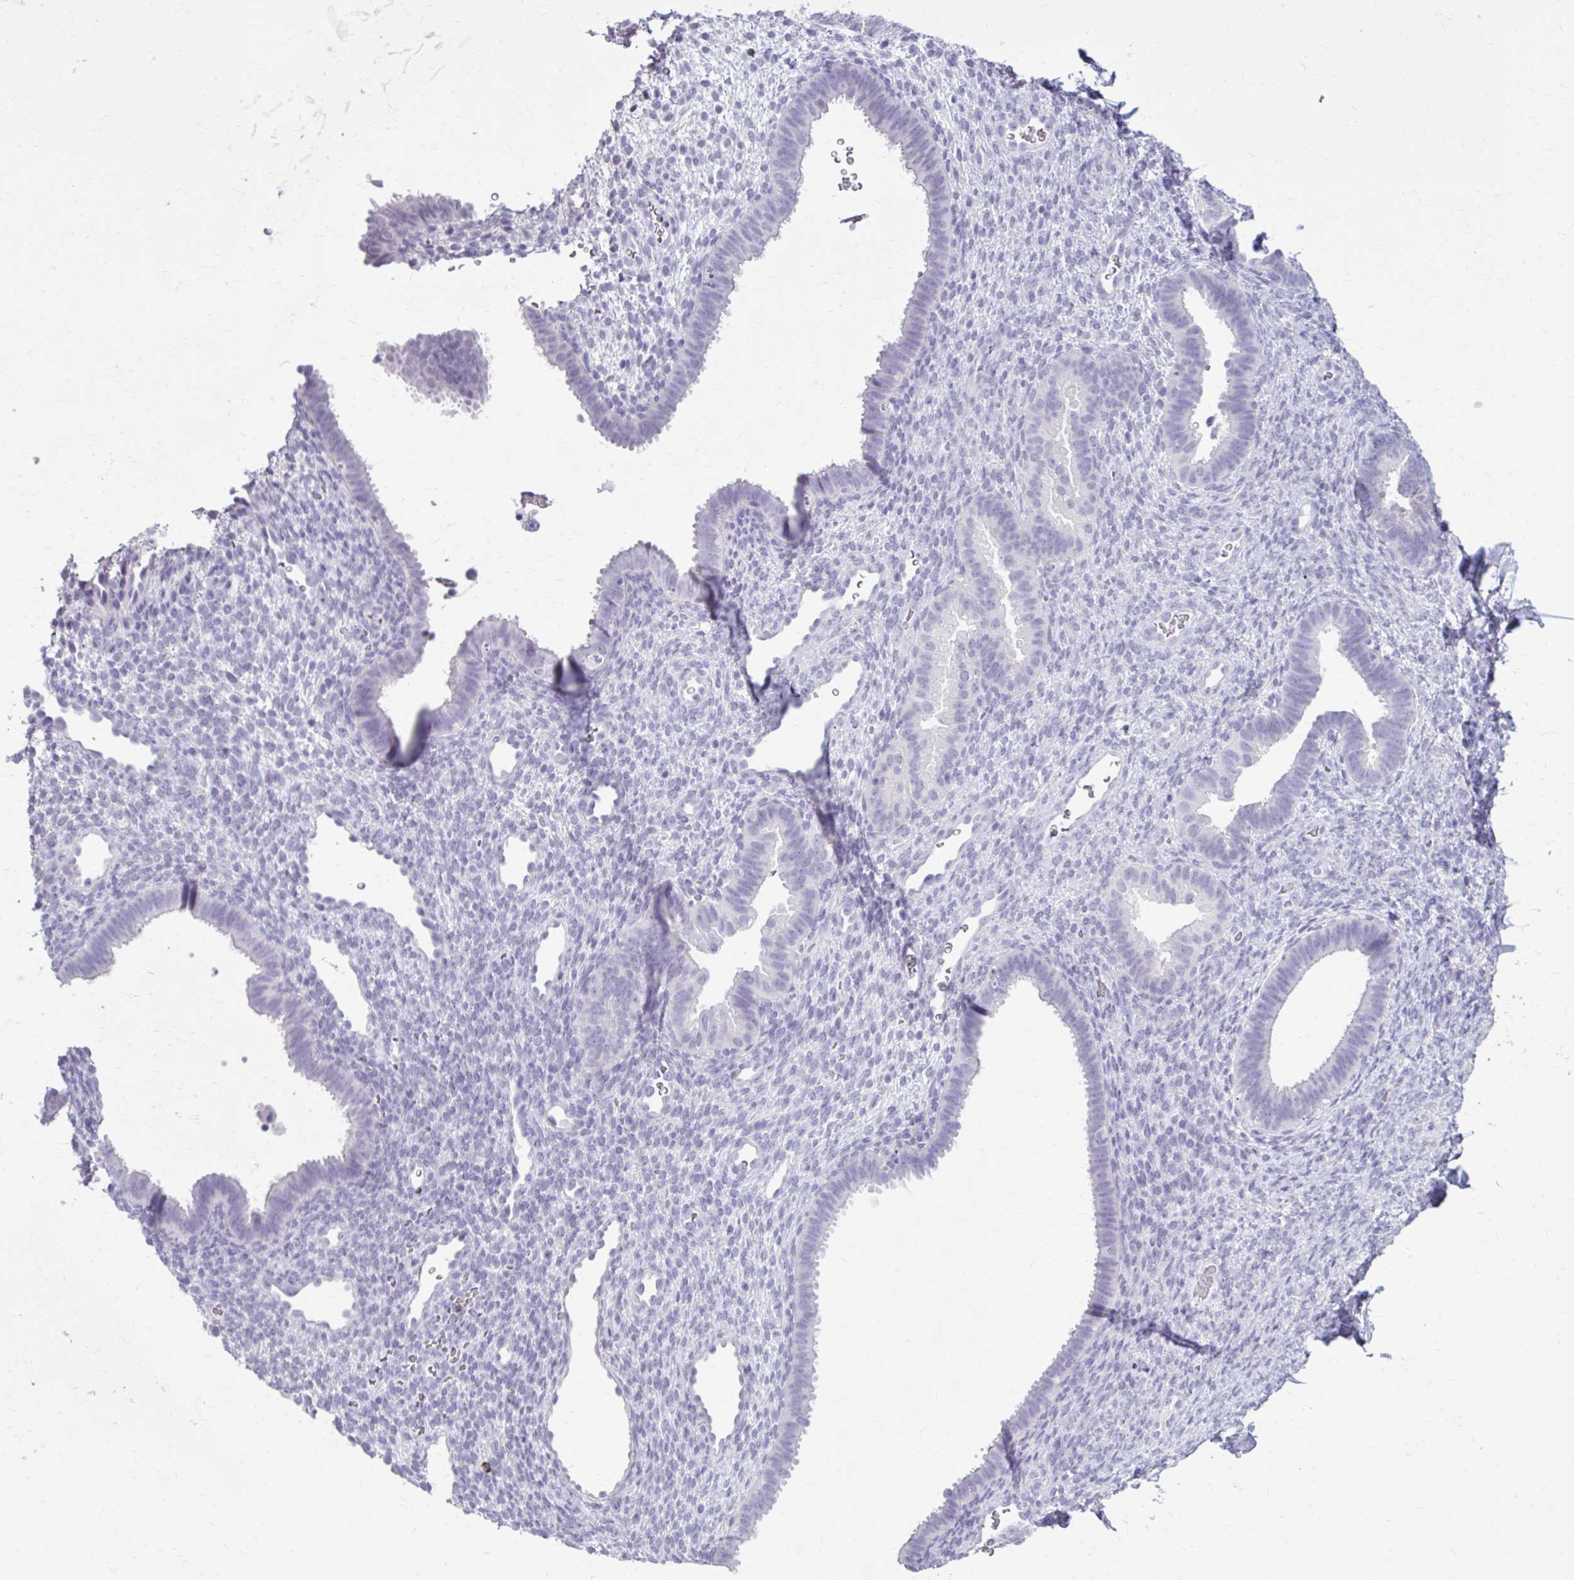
{"staining": {"intensity": "negative", "quantity": "none", "location": "none"}, "tissue": "endometrium", "cell_type": "Cells in endometrial stroma", "image_type": "normal", "snomed": [{"axis": "morphology", "description": "Normal tissue, NOS"}, {"axis": "topography", "description": "Endometrium"}], "caption": "Histopathology image shows no significant protein expression in cells in endometrial stroma of unremarkable endometrium.", "gene": "OR4B1", "patient": {"sex": "female", "age": 34}}